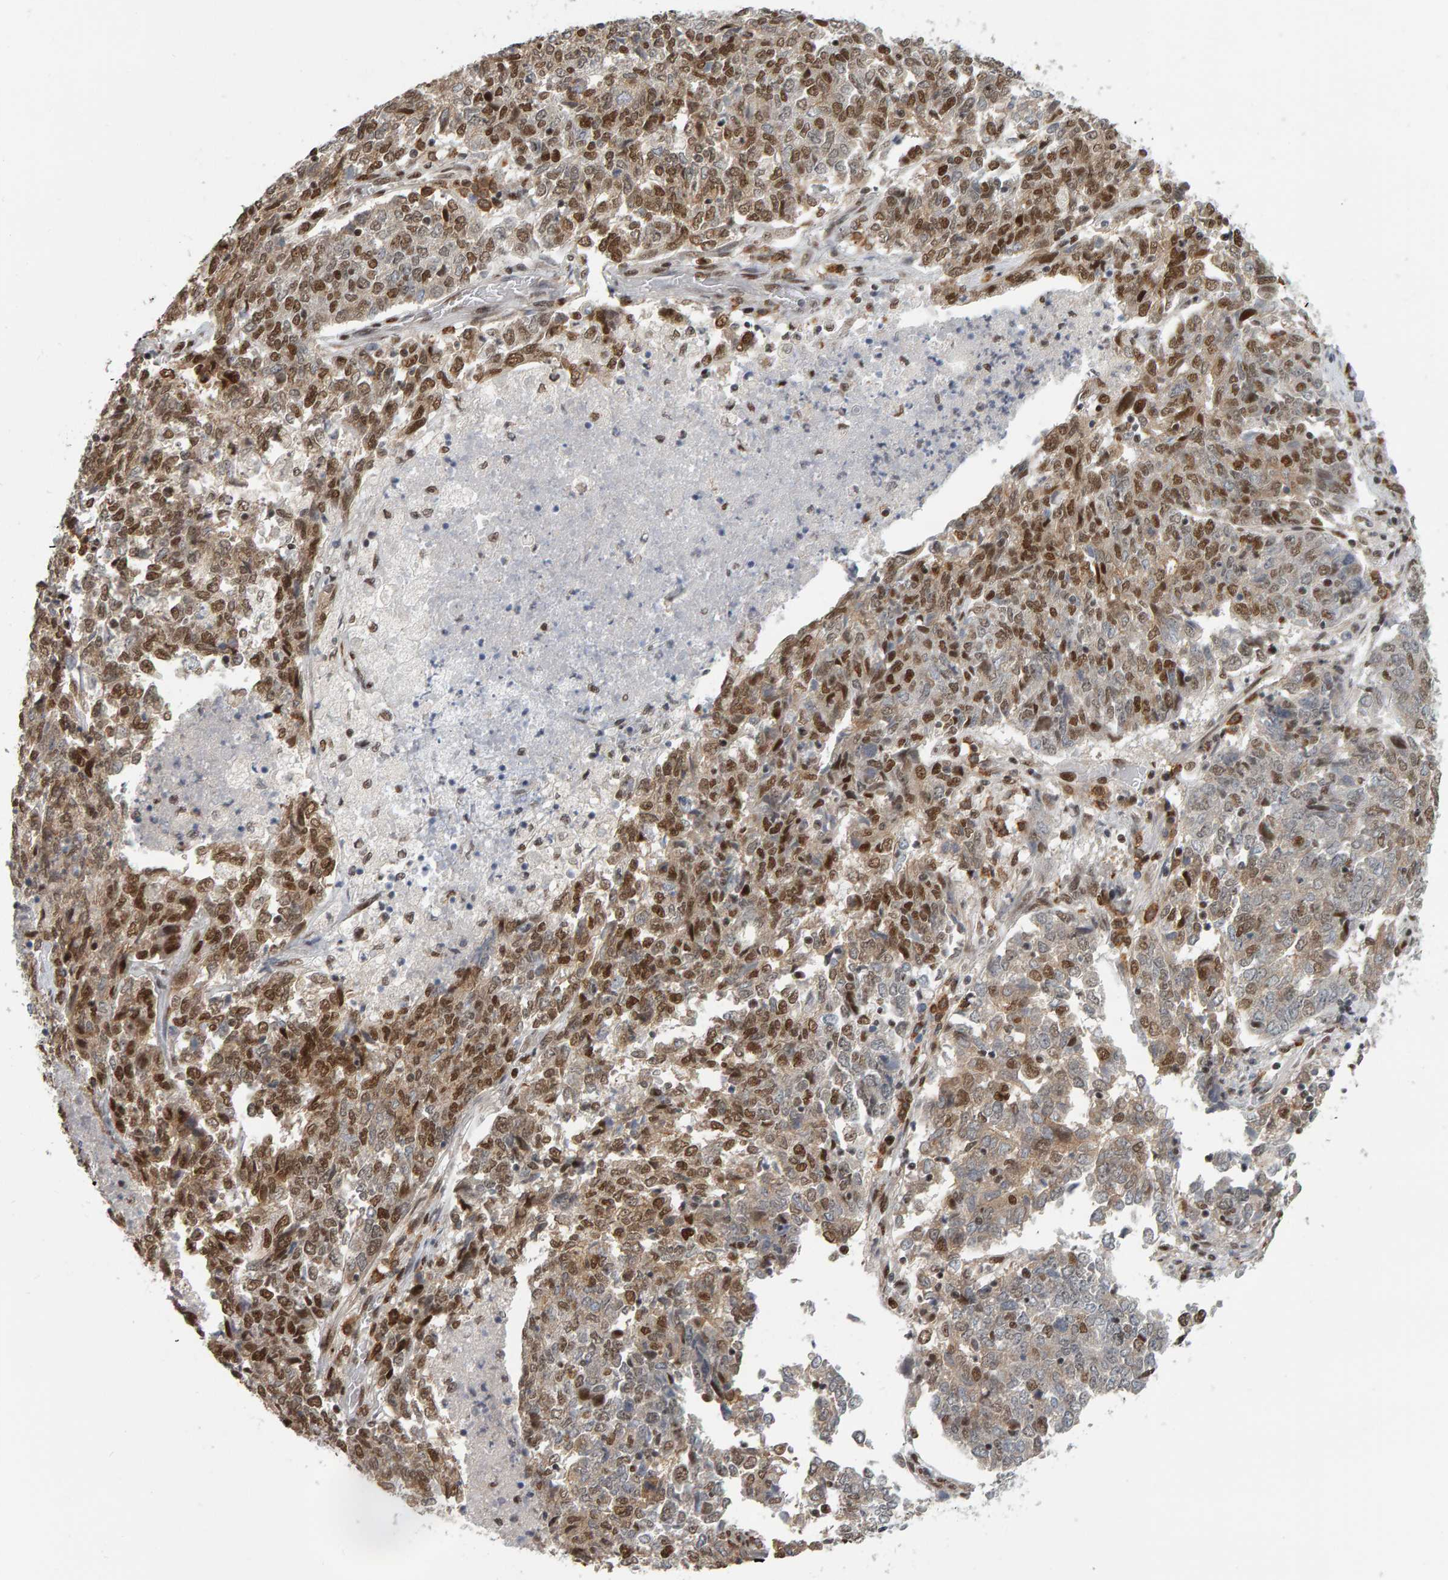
{"staining": {"intensity": "moderate", "quantity": ">75%", "location": "nuclear"}, "tissue": "endometrial cancer", "cell_type": "Tumor cells", "image_type": "cancer", "snomed": [{"axis": "morphology", "description": "Adenocarcinoma, NOS"}, {"axis": "topography", "description": "Endometrium"}], "caption": "Immunohistochemical staining of endometrial cancer (adenocarcinoma) reveals moderate nuclear protein expression in approximately >75% of tumor cells.", "gene": "ATF7IP", "patient": {"sex": "female", "age": 80}}